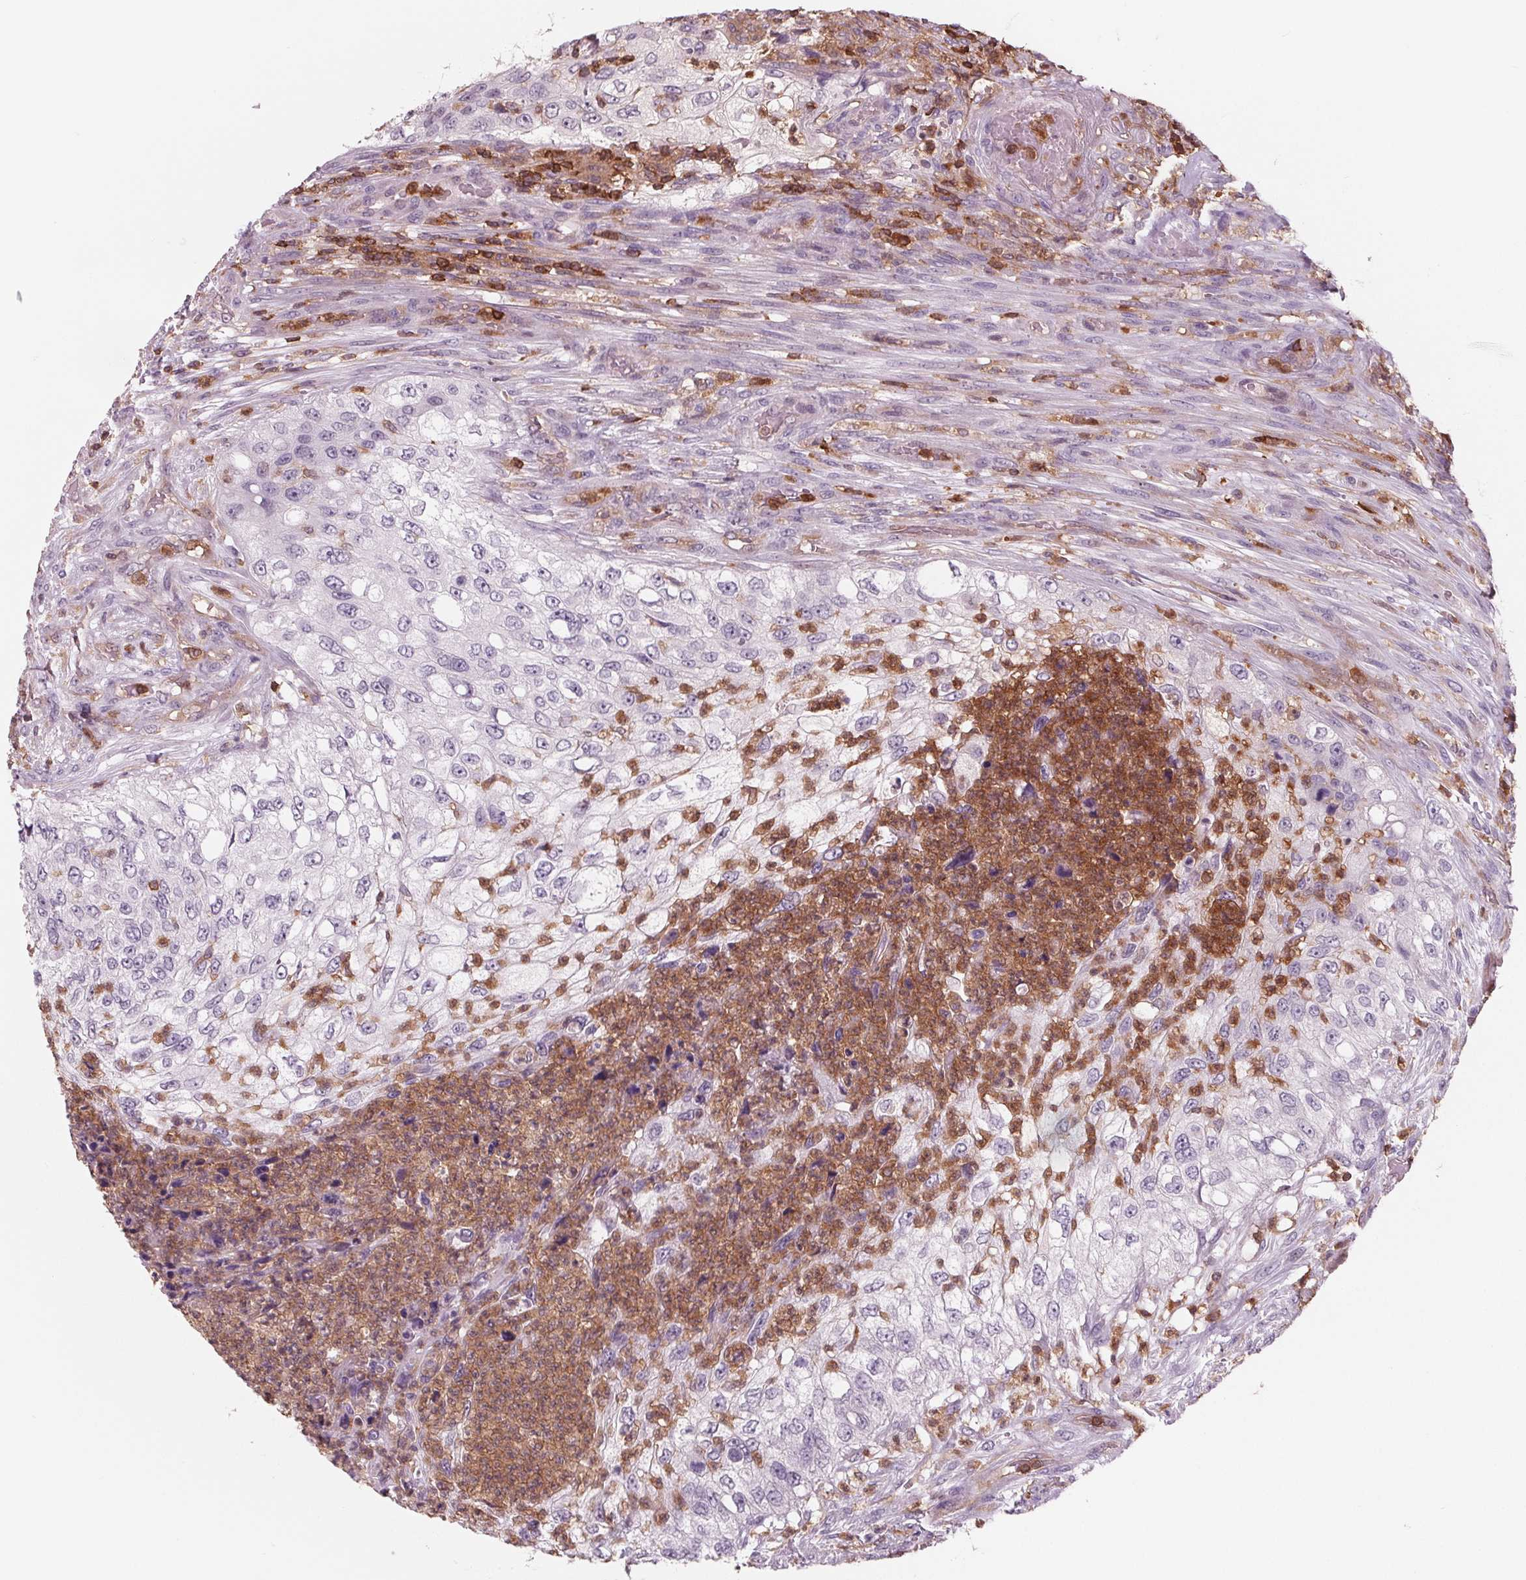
{"staining": {"intensity": "negative", "quantity": "none", "location": "none"}, "tissue": "urothelial cancer", "cell_type": "Tumor cells", "image_type": "cancer", "snomed": [{"axis": "morphology", "description": "Urothelial carcinoma, High grade"}, {"axis": "topography", "description": "Urinary bladder"}], "caption": "Tumor cells show no significant protein positivity in high-grade urothelial carcinoma.", "gene": "ARHGAP25", "patient": {"sex": "female", "age": 60}}